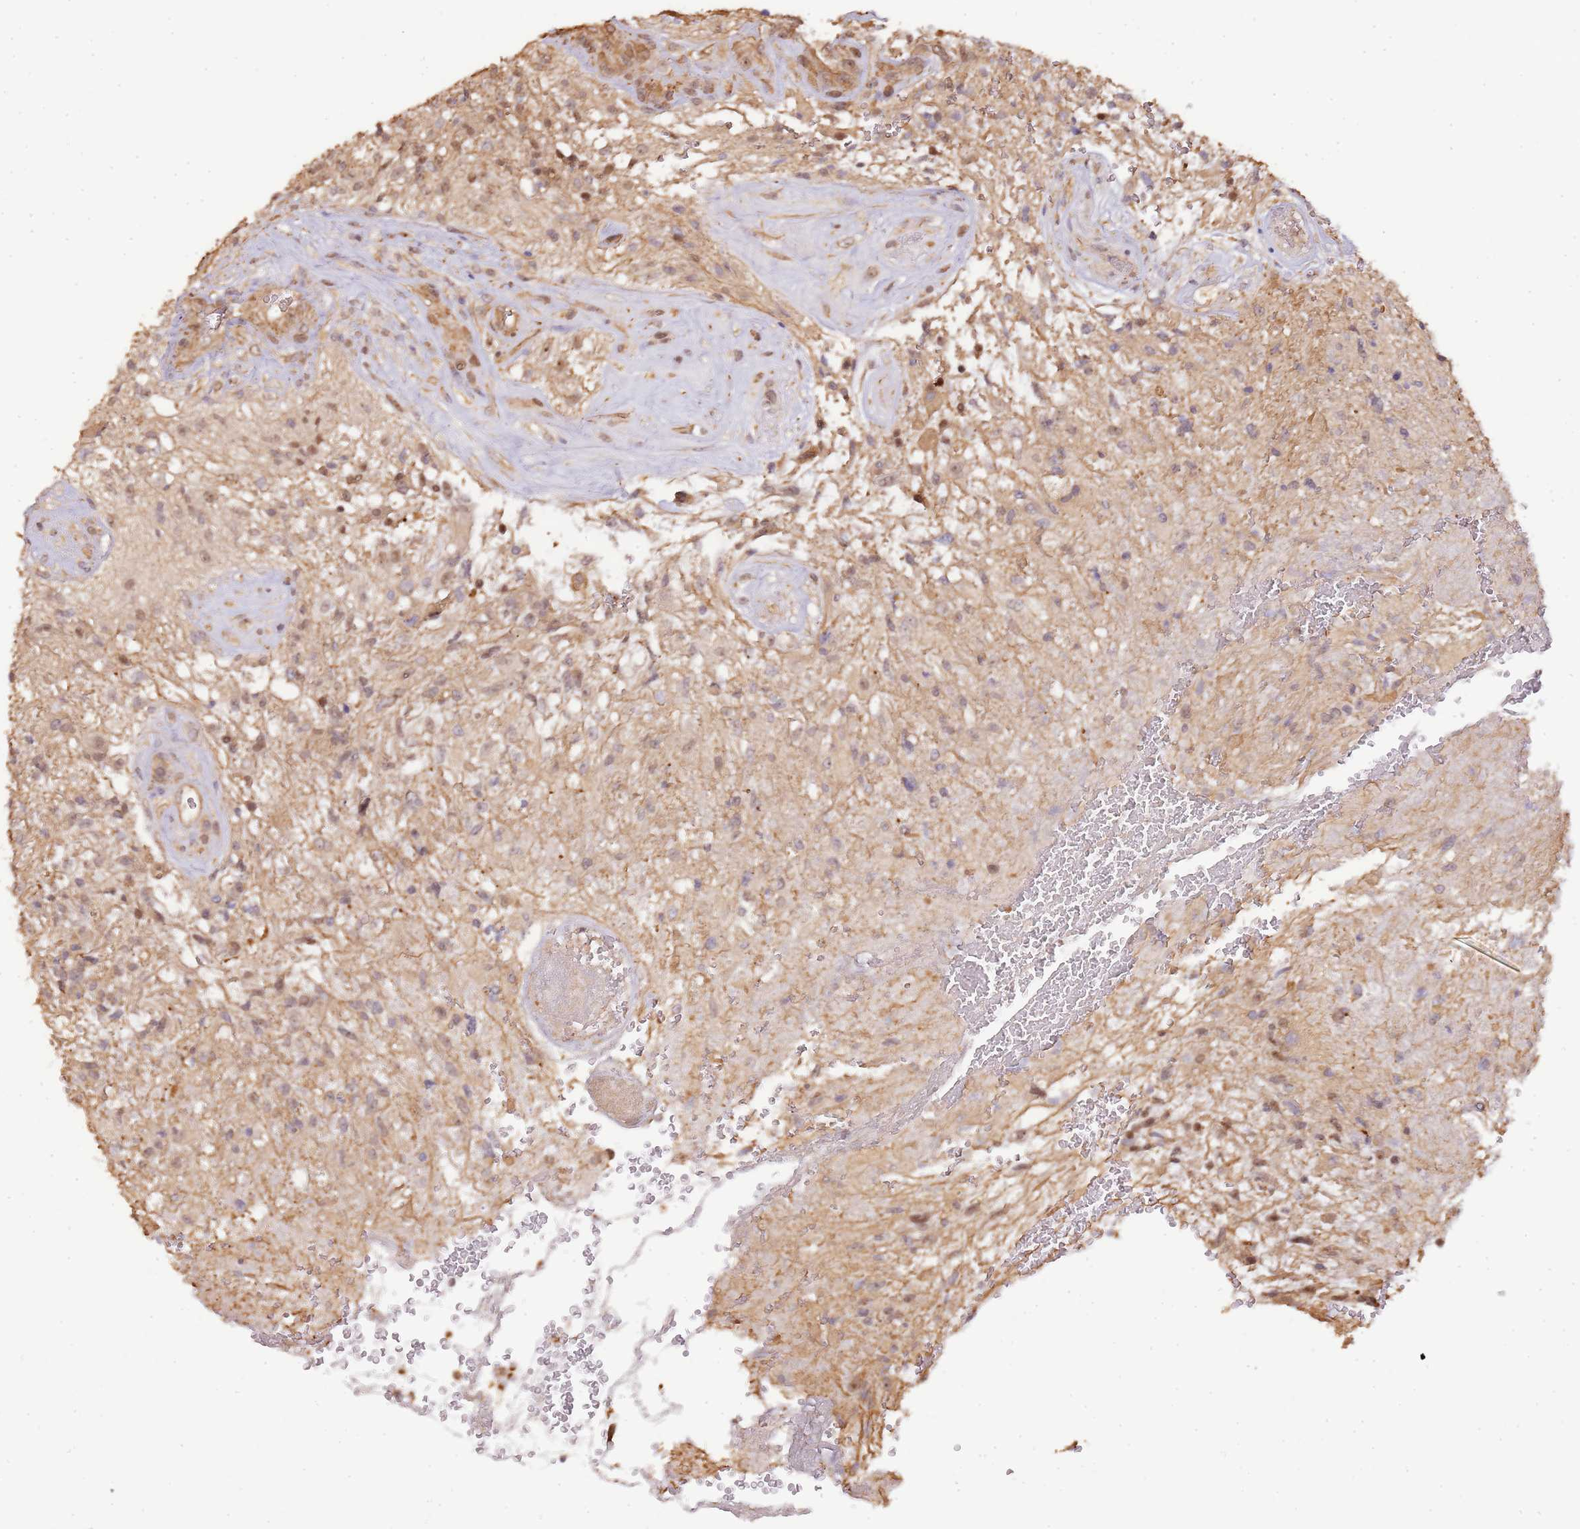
{"staining": {"intensity": "moderate", "quantity": "<25%", "location": "nuclear"}, "tissue": "glioma", "cell_type": "Tumor cells", "image_type": "cancer", "snomed": [{"axis": "morphology", "description": "Glioma, malignant, High grade"}, {"axis": "topography", "description": "Brain"}], "caption": "Immunohistochemistry (IHC) micrograph of malignant high-grade glioma stained for a protein (brown), which shows low levels of moderate nuclear positivity in about <25% of tumor cells.", "gene": "SURF2", "patient": {"sex": "male", "age": 56}}